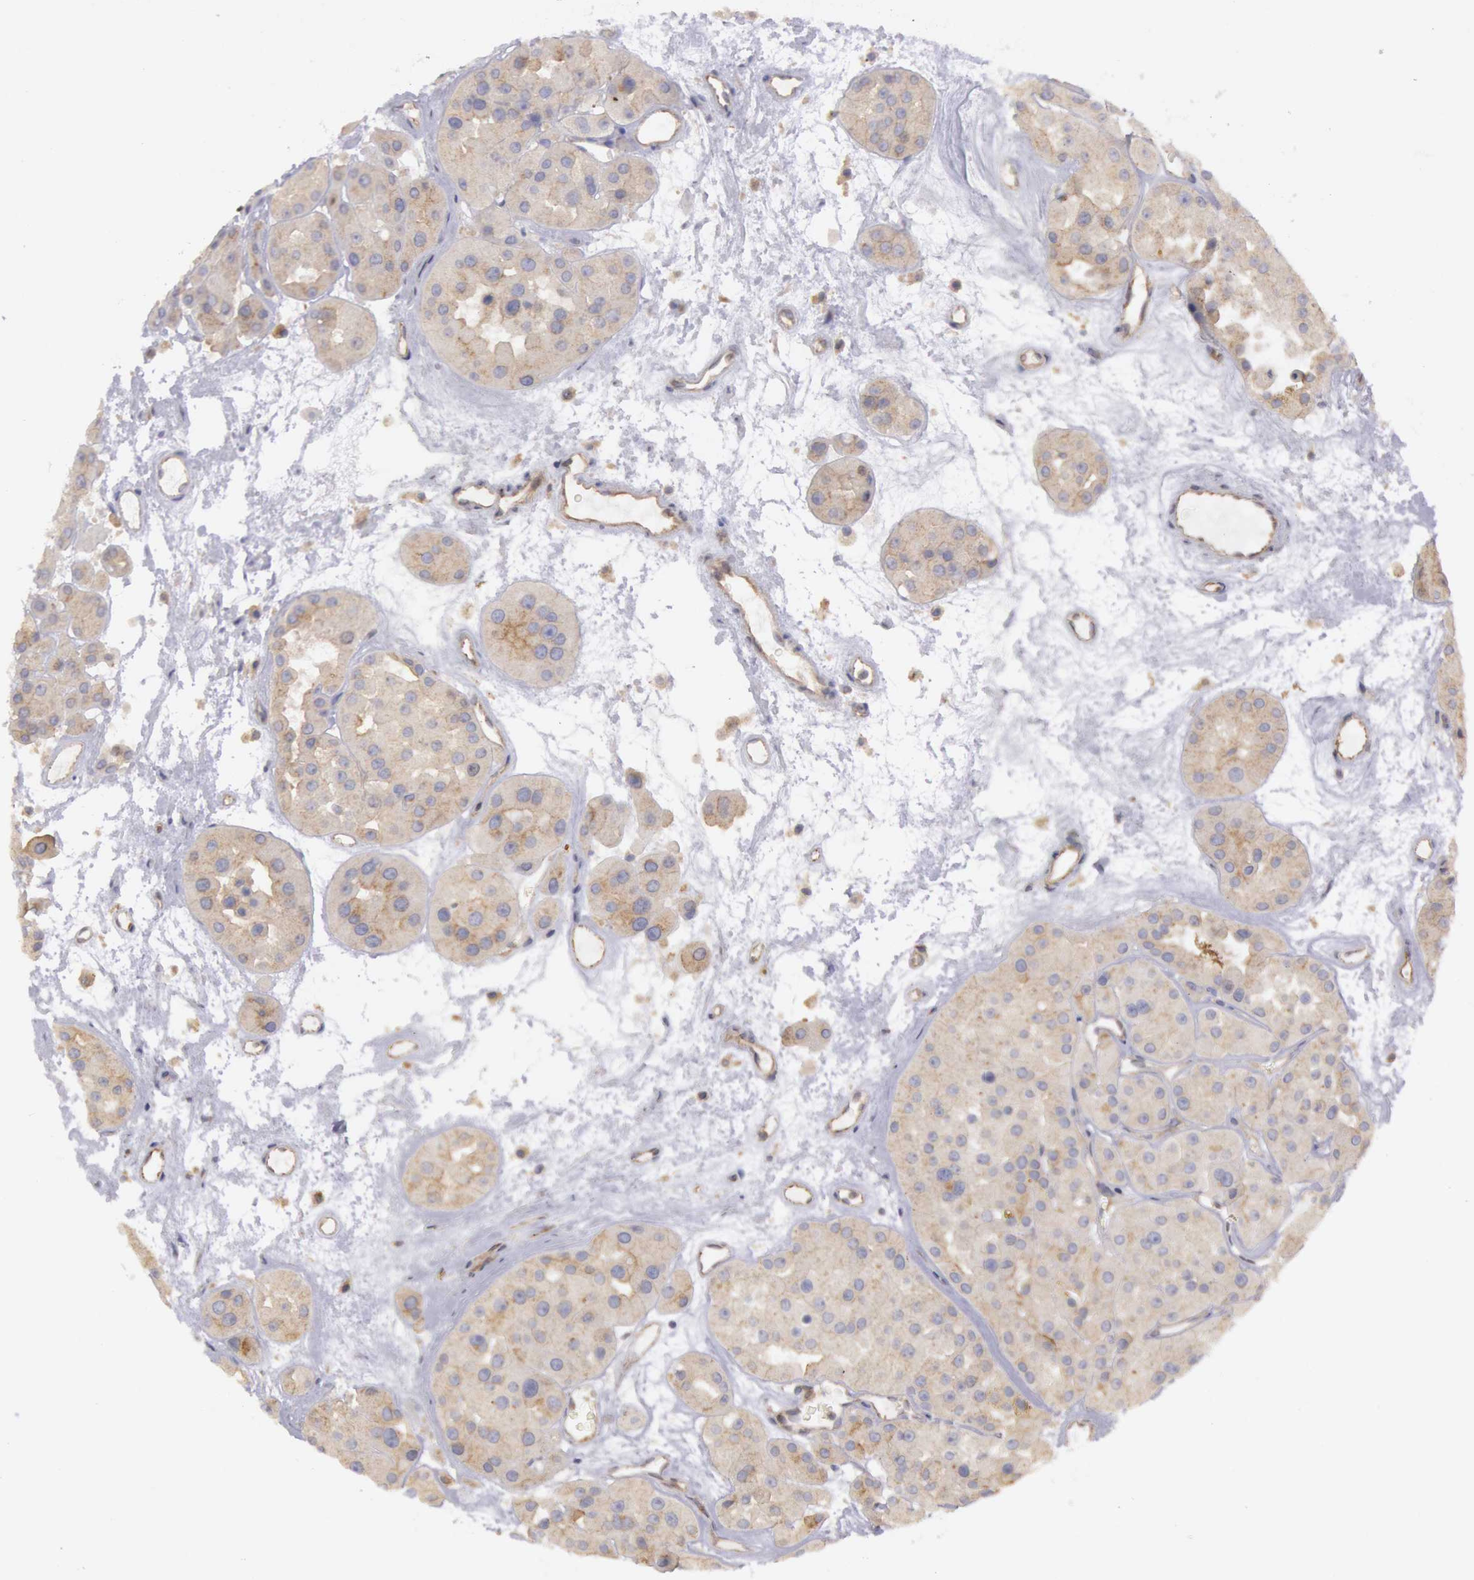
{"staining": {"intensity": "negative", "quantity": "none", "location": "none"}, "tissue": "renal cancer", "cell_type": "Tumor cells", "image_type": "cancer", "snomed": [{"axis": "morphology", "description": "Adenocarcinoma, uncertain malignant potential"}, {"axis": "topography", "description": "Kidney"}], "caption": "This is an IHC histopathology image of human renal cancer. There is no positivity in tumor cells.", "gene": "AMOTL1", "patient": {"sex": "male", "age": 63}}